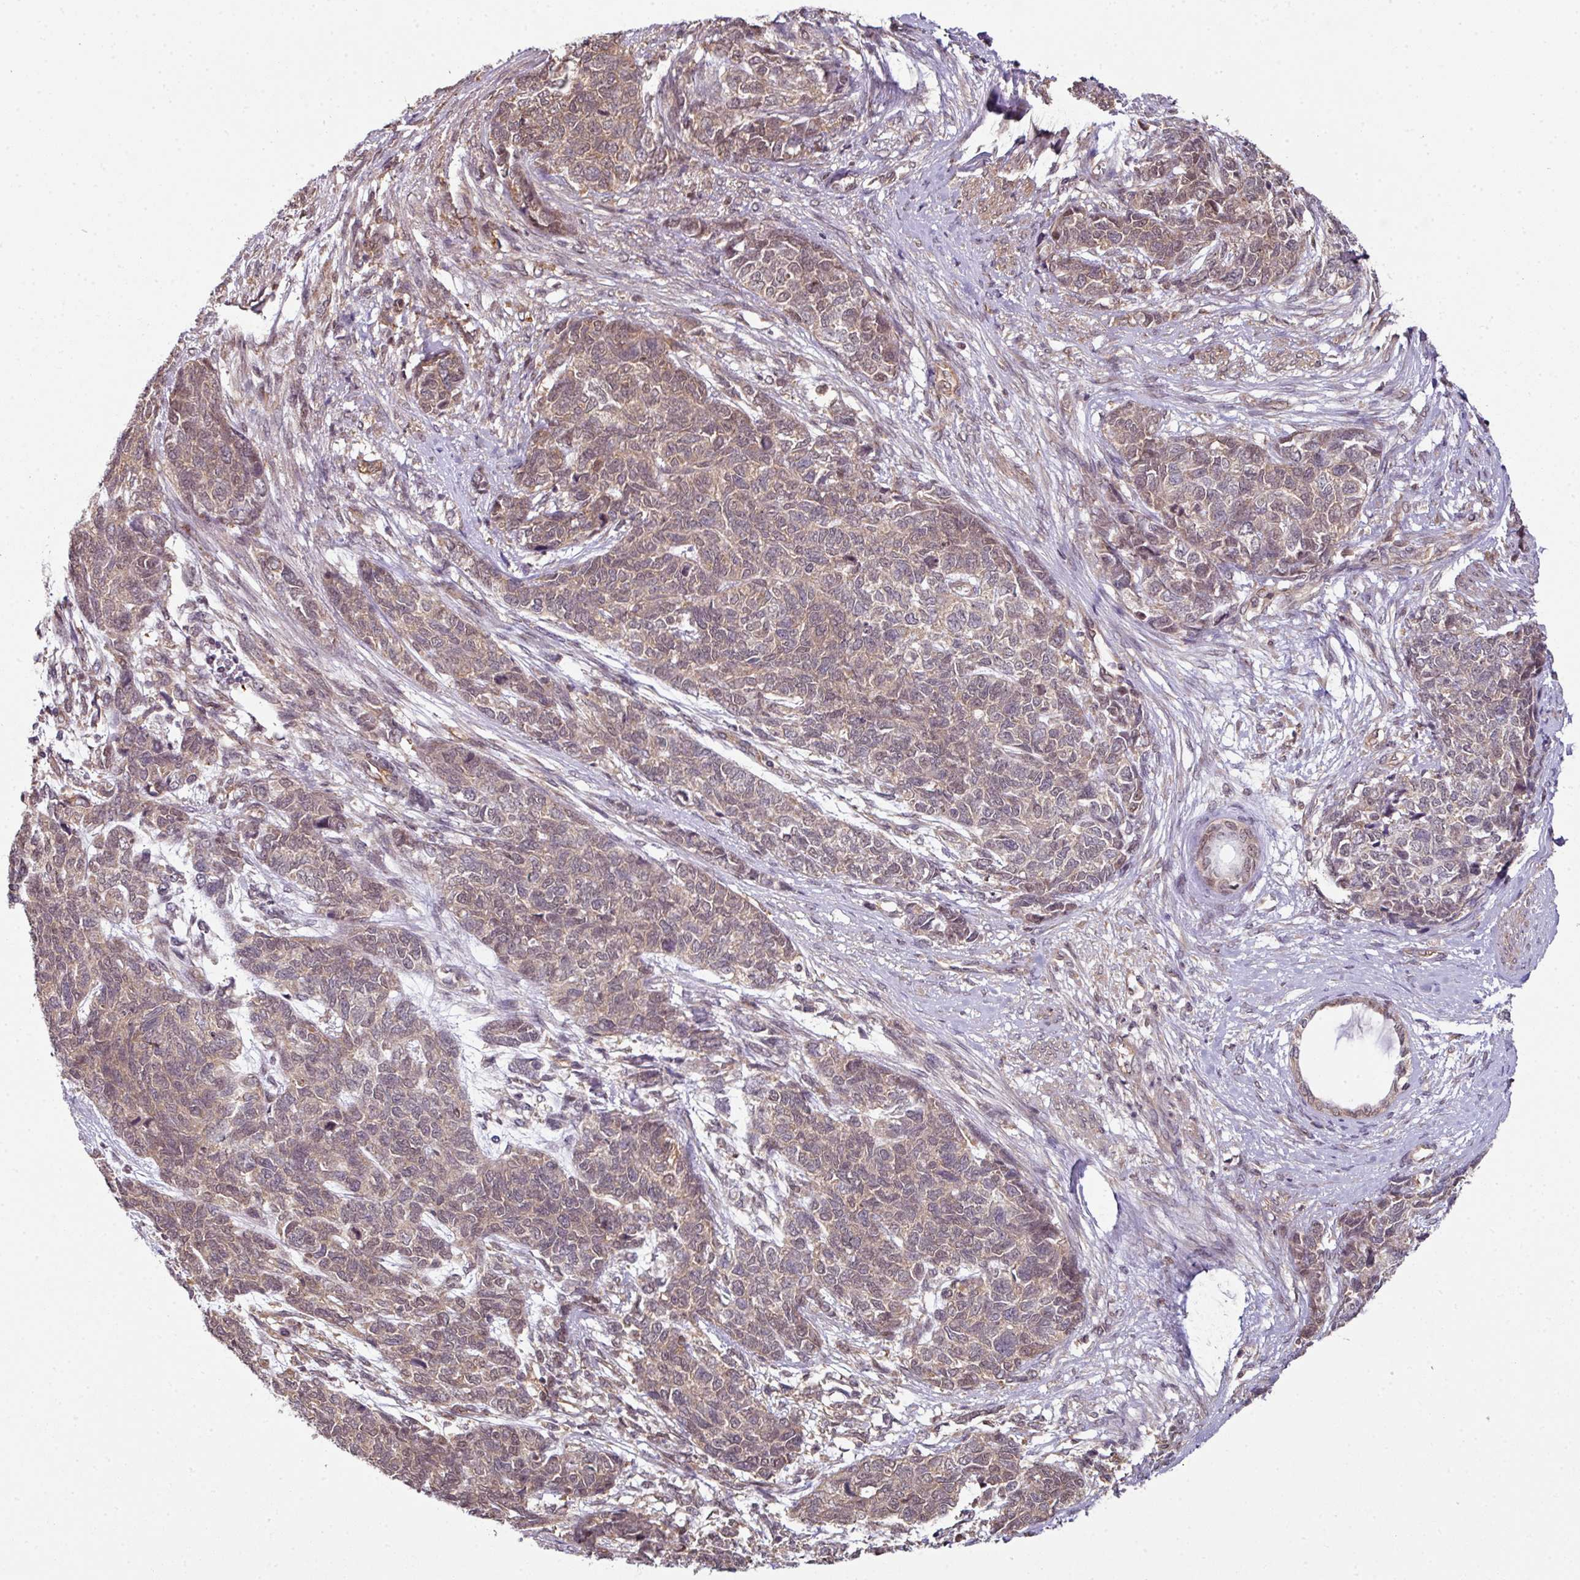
{"staining": {"intensity": "moderate", "quantity": "25%-75%", "location": "cytoplasmic/membranous"}, "tissue": "cervical cancer", "cell_type": "Tumor cells", "image_type": "cancer", "snomed": [{"axis": "morphology", "description": "Squamous cell carcinoma, NOS"}, {"axis": "topography", "description": "Cervix"}], "caption": "DAB immunohistochemical staining of cervical squamous cell carcinoma demonstrates moderate cytoplasmic/membranous protein expression in approximately 25%-75% of tumor cells. (DAB IHC, brown staining for protein, blue staining for nuclei).", "gene": "ANKRD18A", "patient": {"sex": "female", "age": 63}}